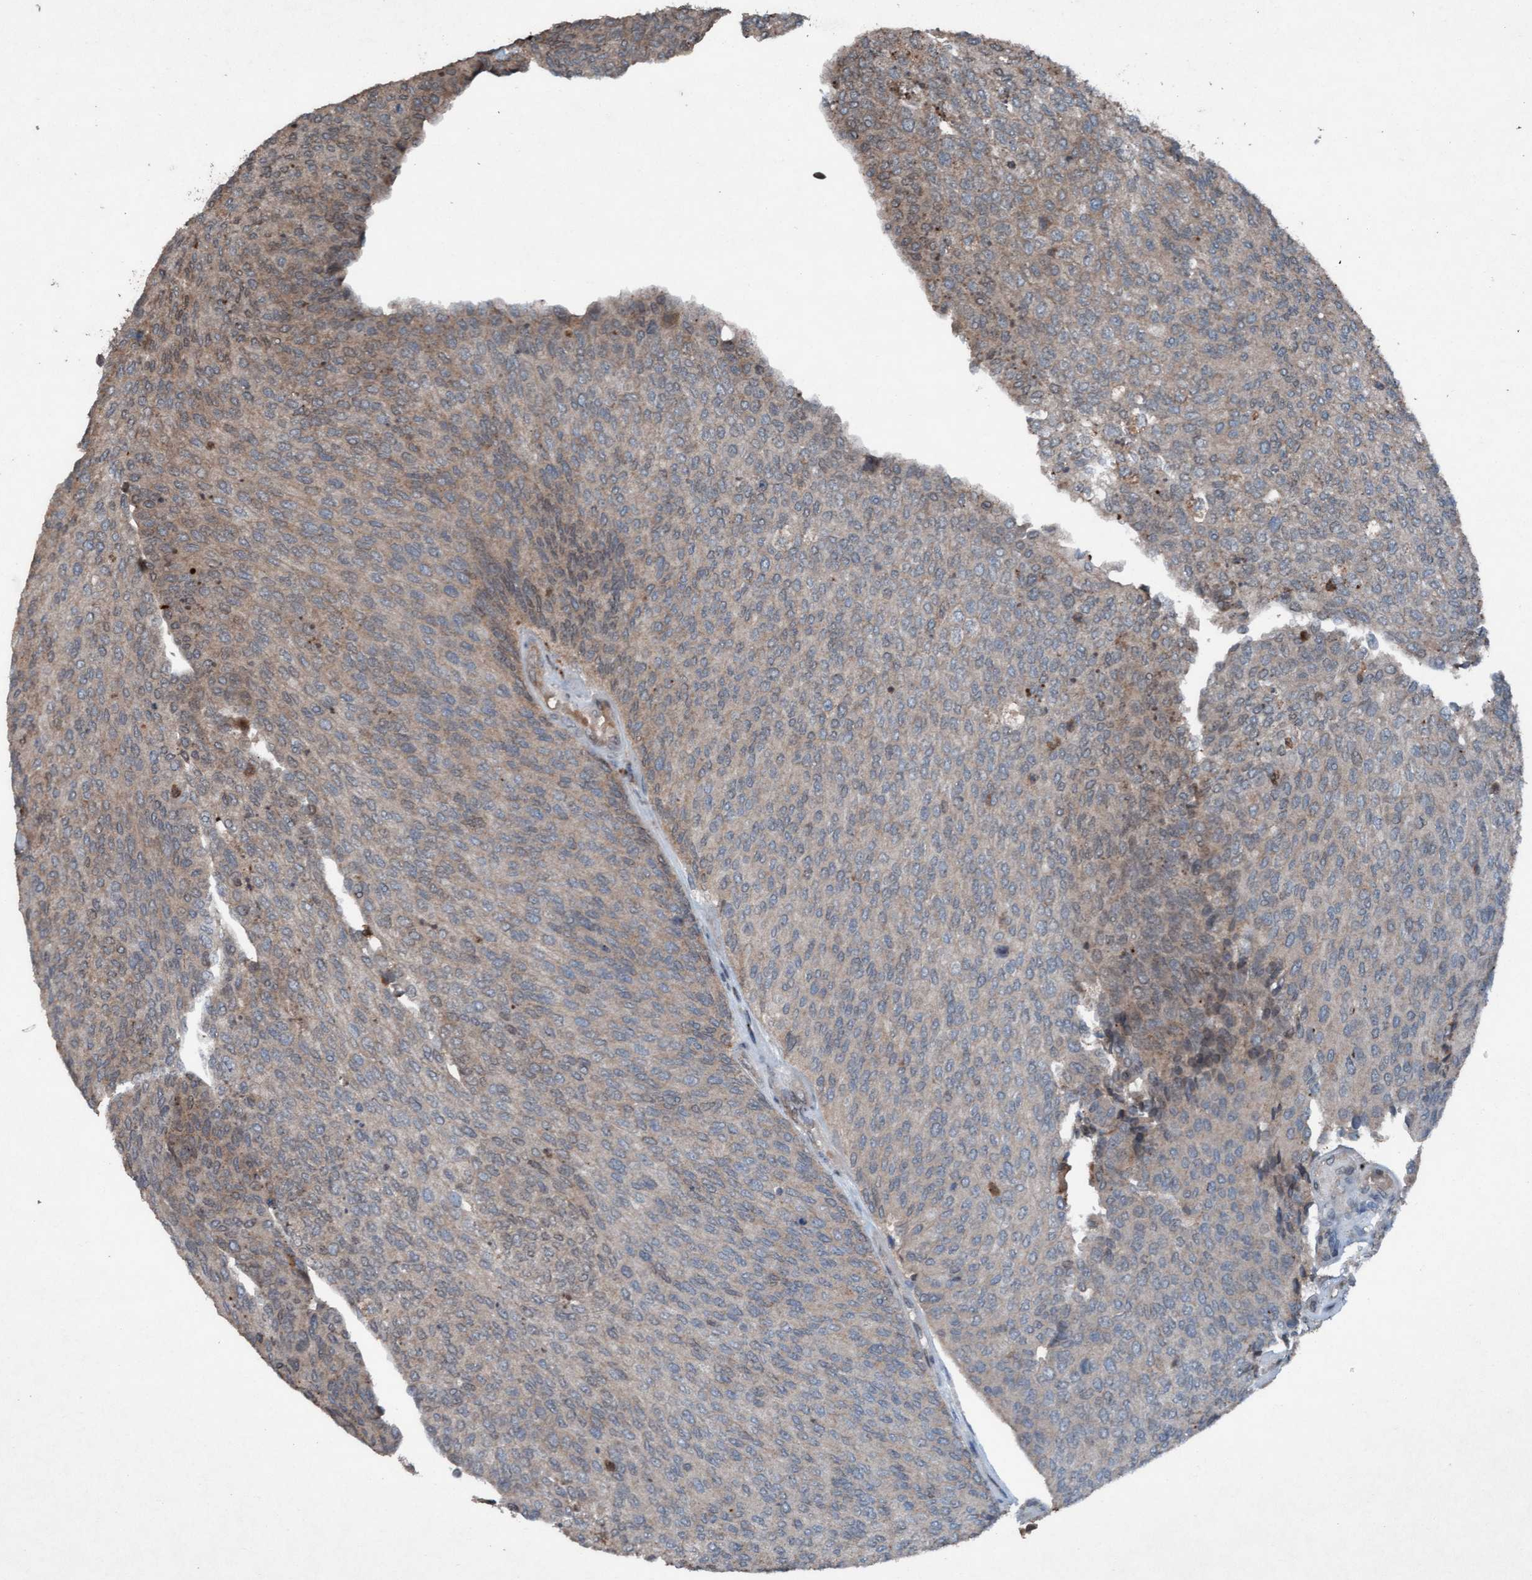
{"staining": {"intensity": "moderate", "quantity": "25%-75%", "location": "cytoplasmic/membranous"}, "tissue": "urothelial cancer", "cell_type": "Tumor cells", "image_type": "cancer", "snomed": [{"axis": "morphology", "description": "Urothelial carcinoma, Low grade"}, {"axis": "topography", "description": "Urinary bladder"}], "caption": "A micrograph showing moderate cytoplasmic/membranous staining in about 25%-75% of tumor cells in low-grade urothelial carcinoma, as visualized by brown immunohistochemical staining.", "gene": "PLXNB2", "patient": {"sex": "female", "age": 79}}